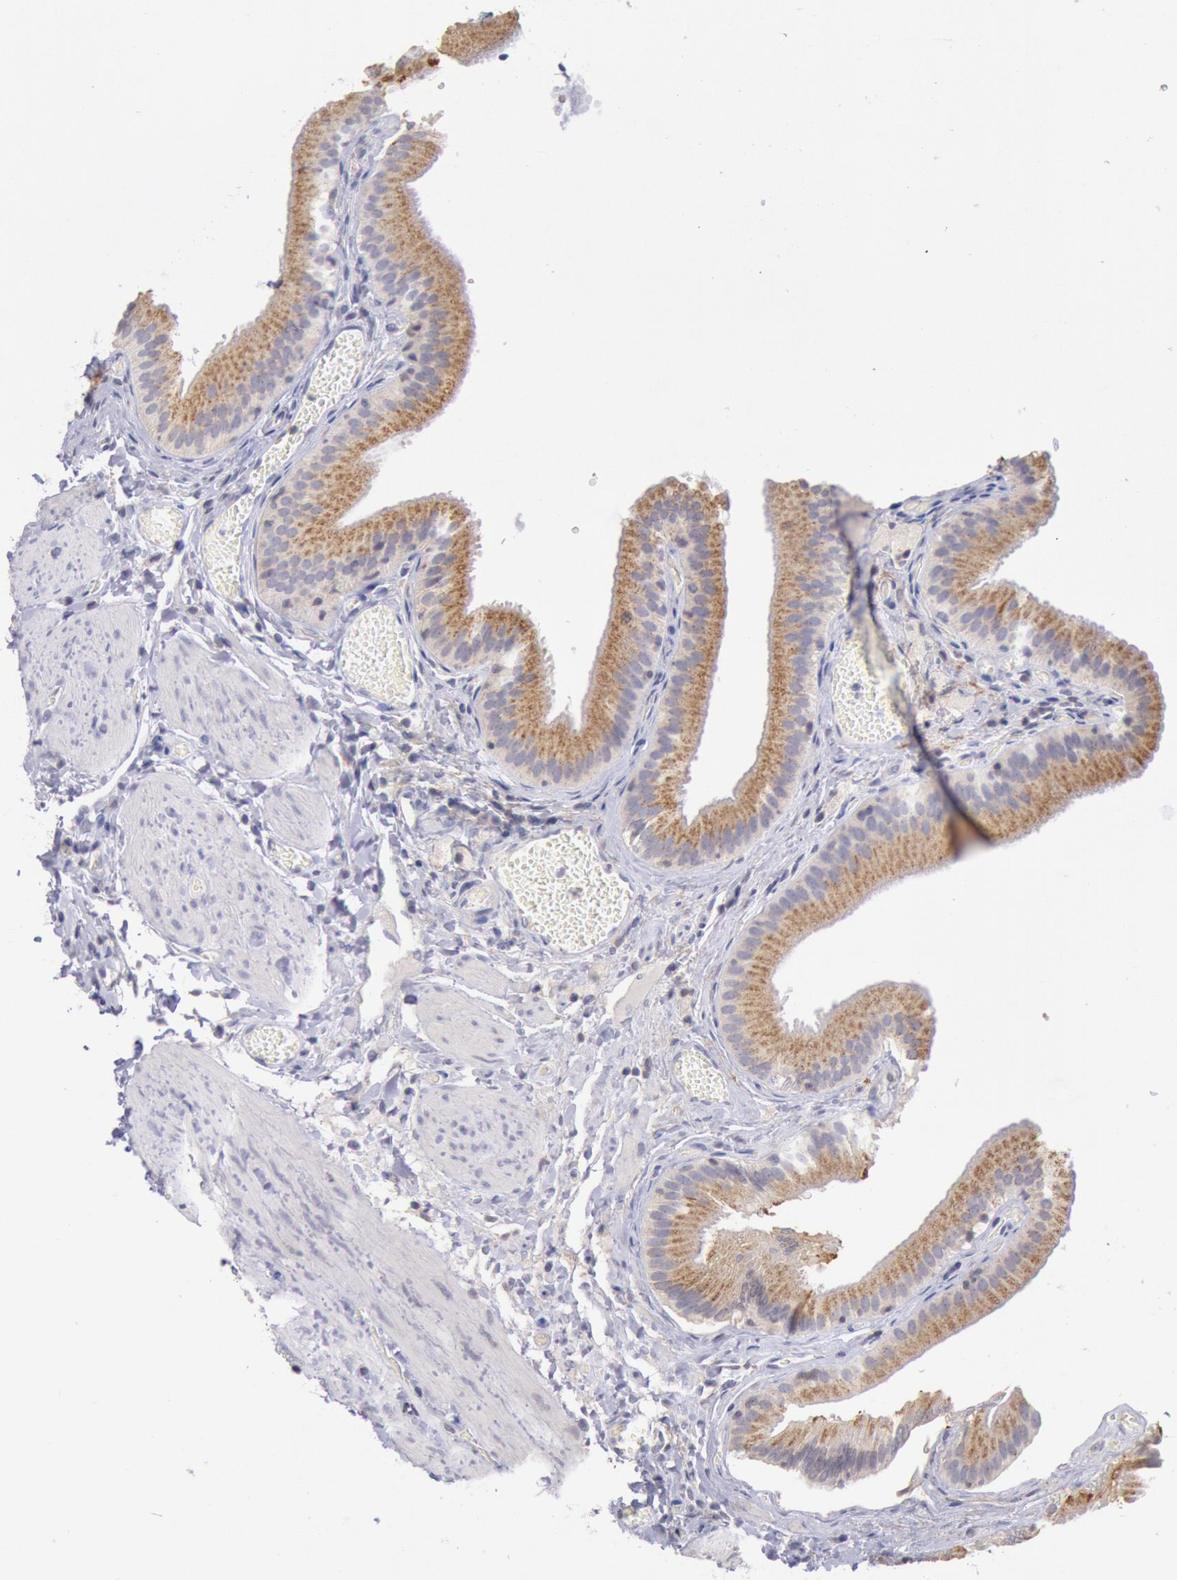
{"staining": {"intensity": "moderate", "quantity": ">75%", "location": "cytoplasmic/membranous"}, "tissue": "gallbladder", "cell_type": "Glandular cells", "image_type": "normal", "snomed": [{"axis": "morphology", "description": "Normal tissue, NOS"}, {"axis": "topography", "description": "Gallbladder"}], "caption": "Immunohistochemical staining of normal human gallbladder demonstrates >75% levels of moderate cytoplasmic/membranous protein positivity in about >75% of glandular cells. (Stains: DAB in brown, nuclei in blue, Microscopy: brightfield microscopy at high magnification).", "gene": "GAL3ST1", "patient": {"sex": "female", "age": 24}}